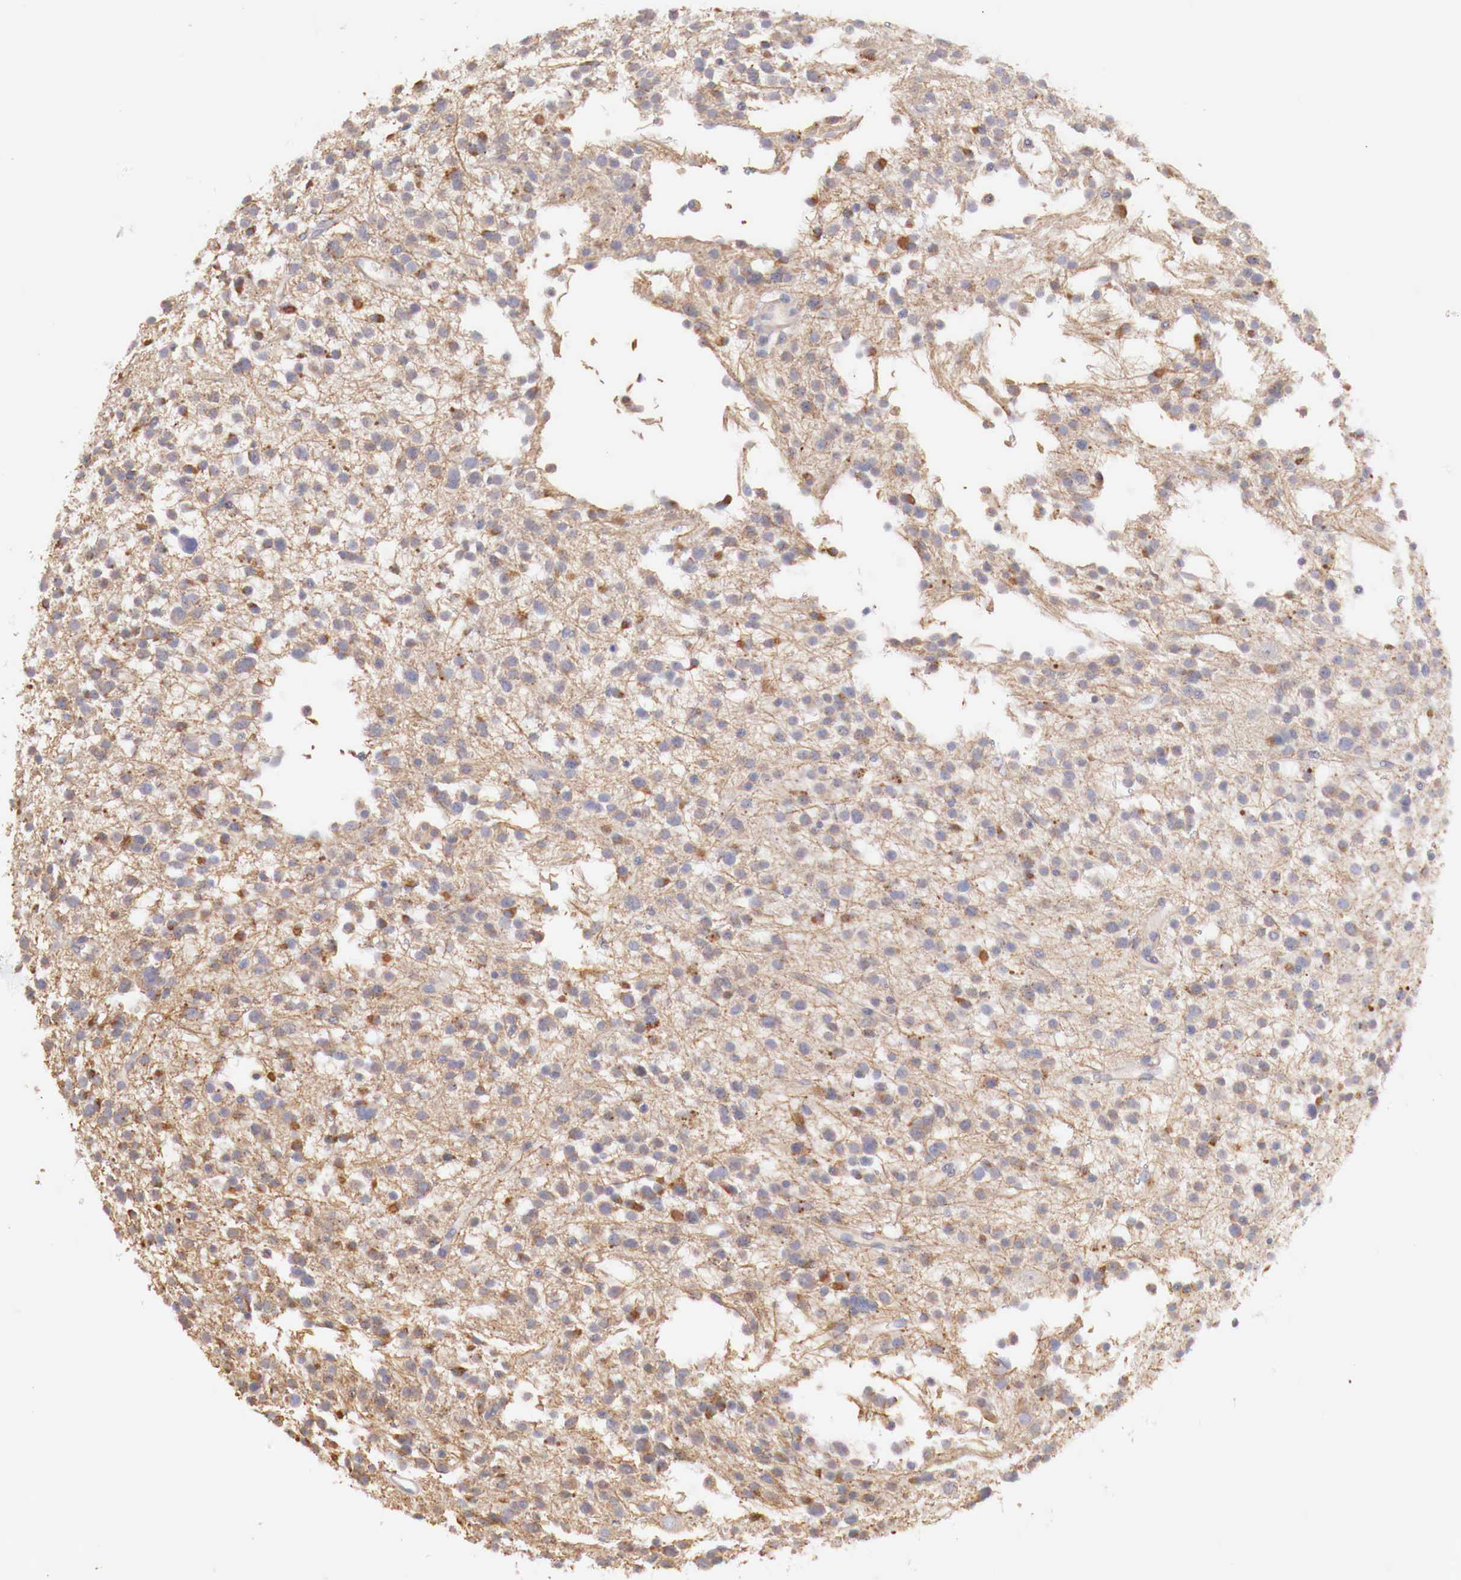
{"staining": {"intensity": "moderate", "quantity": ">75%", "location": "cytoplasmic/membranous"}, "tissue": "glioma", "cell_type": "Tumor cells", "image_type": "cancer", "snomed": [{"axis": "morphology", "description": "Glioma, malignant, Low grade"}, {"axis": "topography", "description": "Brain"}], "caption": "A brown stain highlights moderate cytoplasmic/membranous positivity of a protein in human malignant glioma (low-grade) tumor cells.", "gene": "KLHDC7B", "patient": {"sex": "female", "age": 36}}